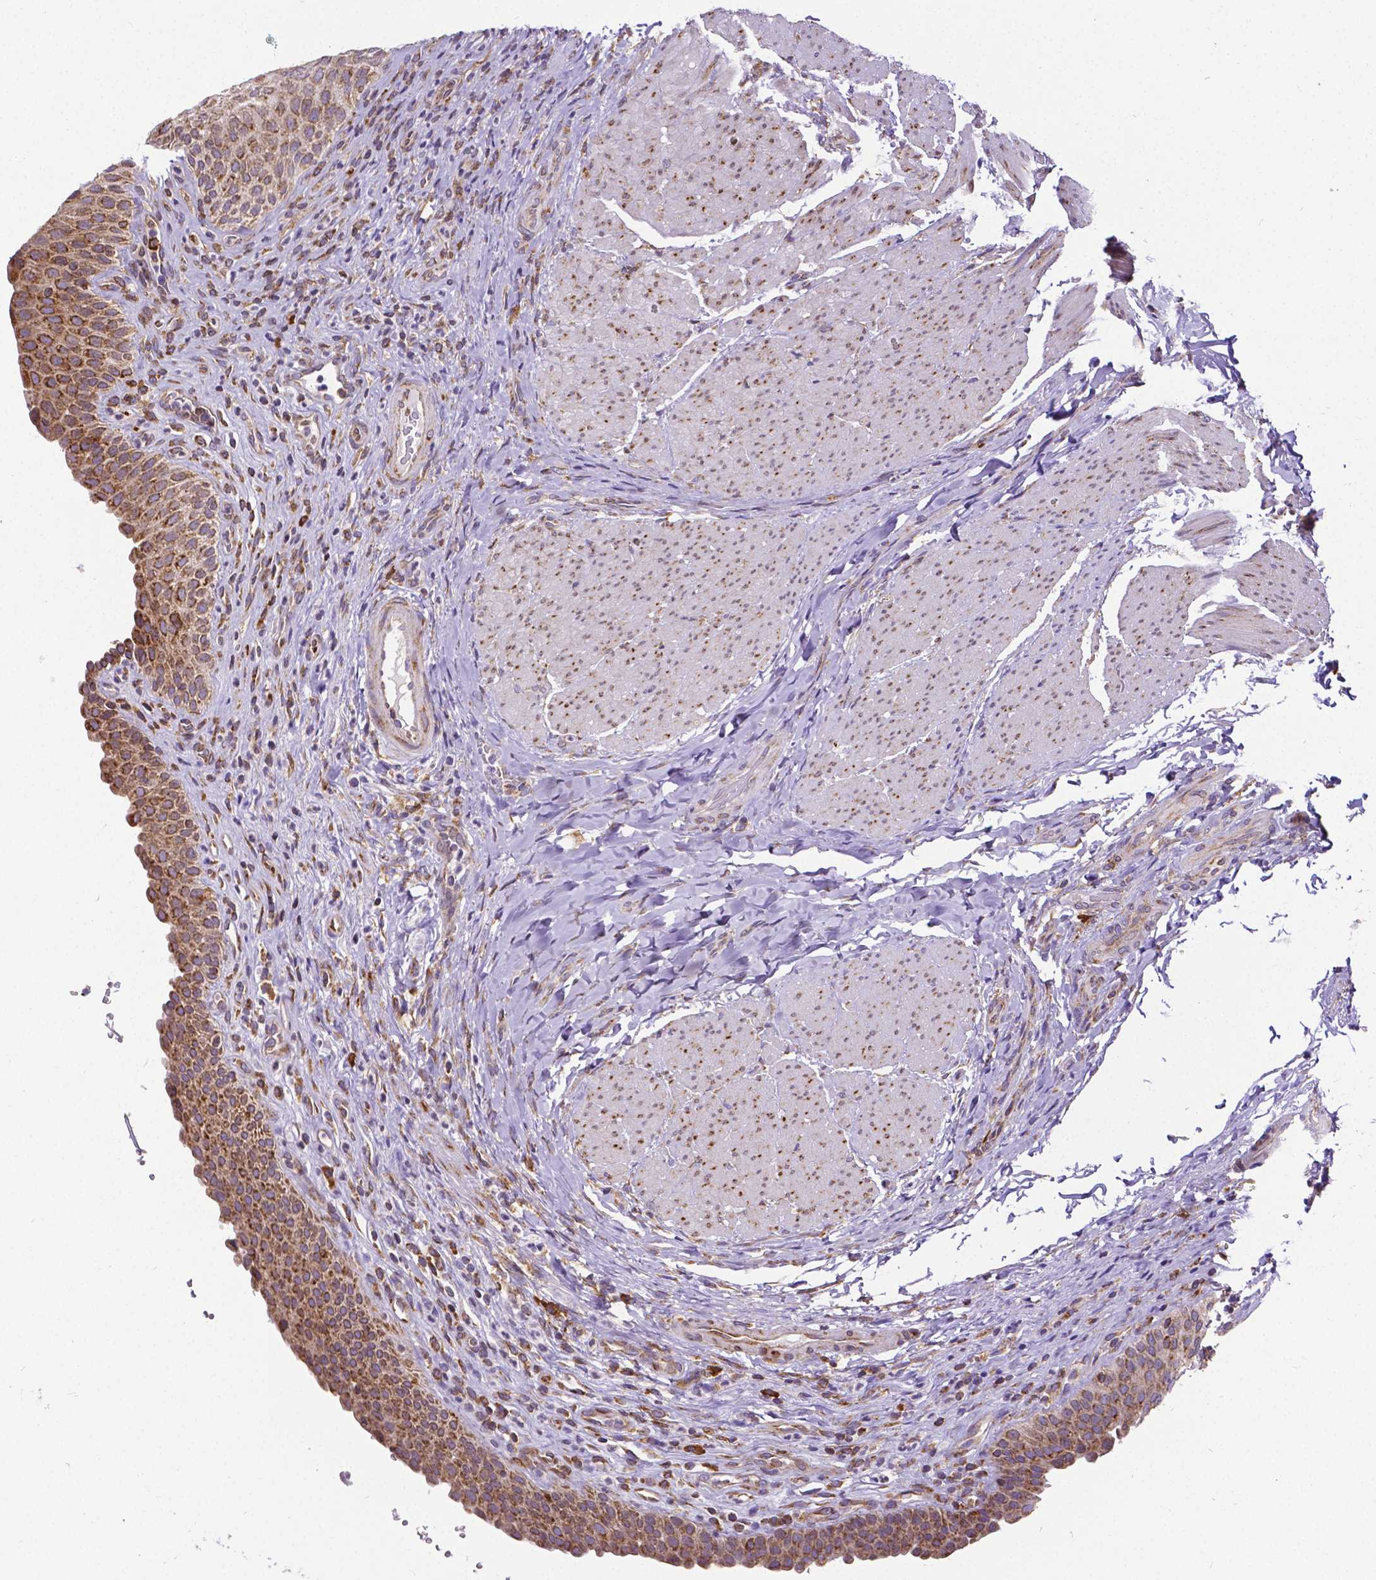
{"staining": {"intensity": "strong", "quantity": "25%-75%", "location": "cytoplasmic/membranous"}, "tissue": "urinary bladder", "cell_type": "Urothelial cells", "image_type": "normal", "snomed": [{"axis": "morphology", "description": "Normal tissue, NOS"}, {"axis": "topography", "description": "Urinary bladder"}, {"axis": "topography", "description": "Peripheral nerve tissue"}], "caption": "A photomicrograph showing strong cytoplasmic/membranous staining in approximately 25%-75% of urothelial cells in normal urinary bladder, as visualized by brown immunohistochemical staining.", "gene": "MTDH", "patient": {"sex": "male", "age": 66}}